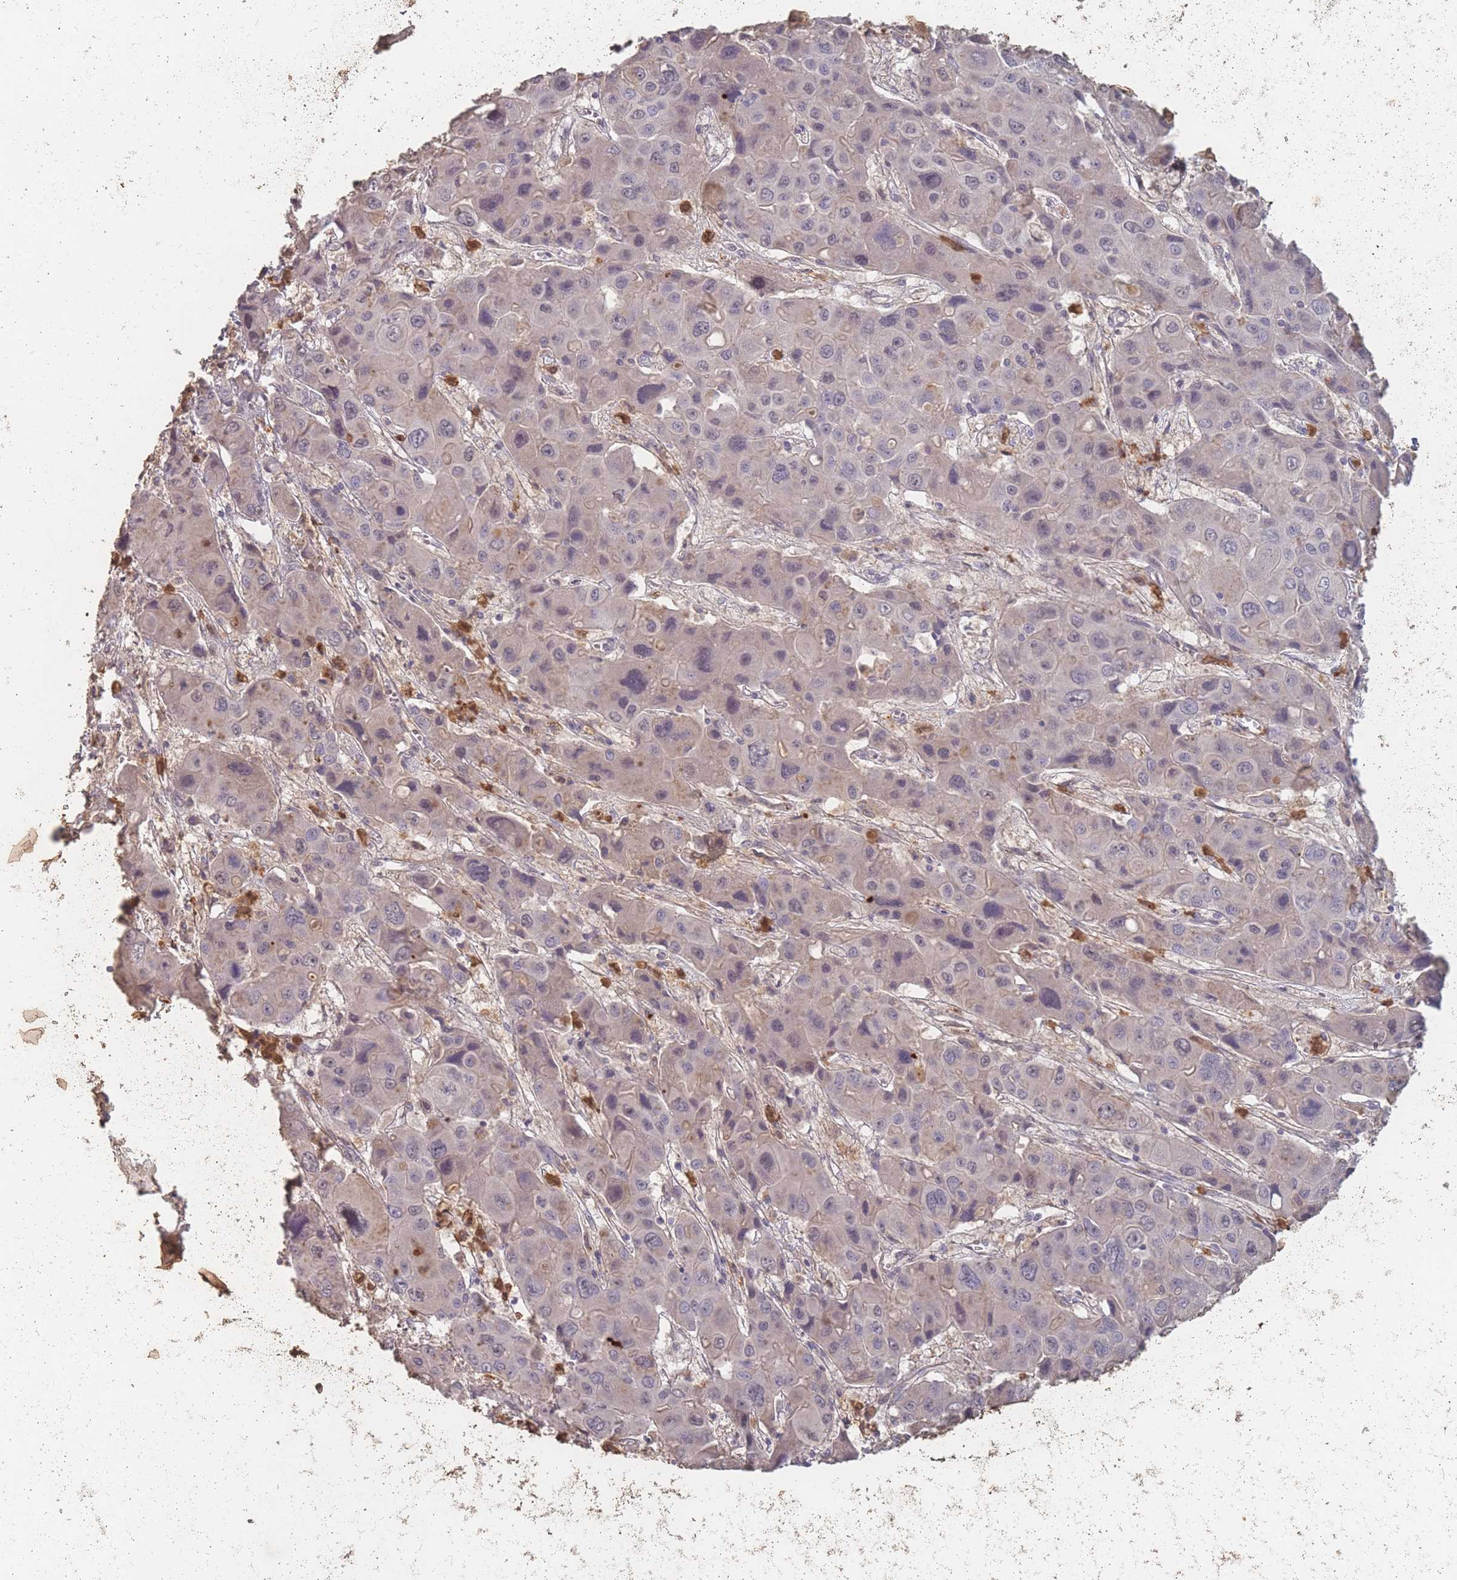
{"staining": {"intensity": "negative", "quantity": "none", "location": "none"}, "tissue": "liver cancer", "cell_type": "Tumor cells", "image_type": "cancer", "snomed": [{"axis": "morphology", "description": "Cholangiocarcinoma"}, {"axis": "topography", "description": "Liver"}], "caption": "A high-resolution micrograph shows IHC staining of liver cancer (cholangiocarcinoma), which demonstrates no significant positivity in tumor cells.", "gene": "BST1", "patient": {"sex": "male", "age": 67}}